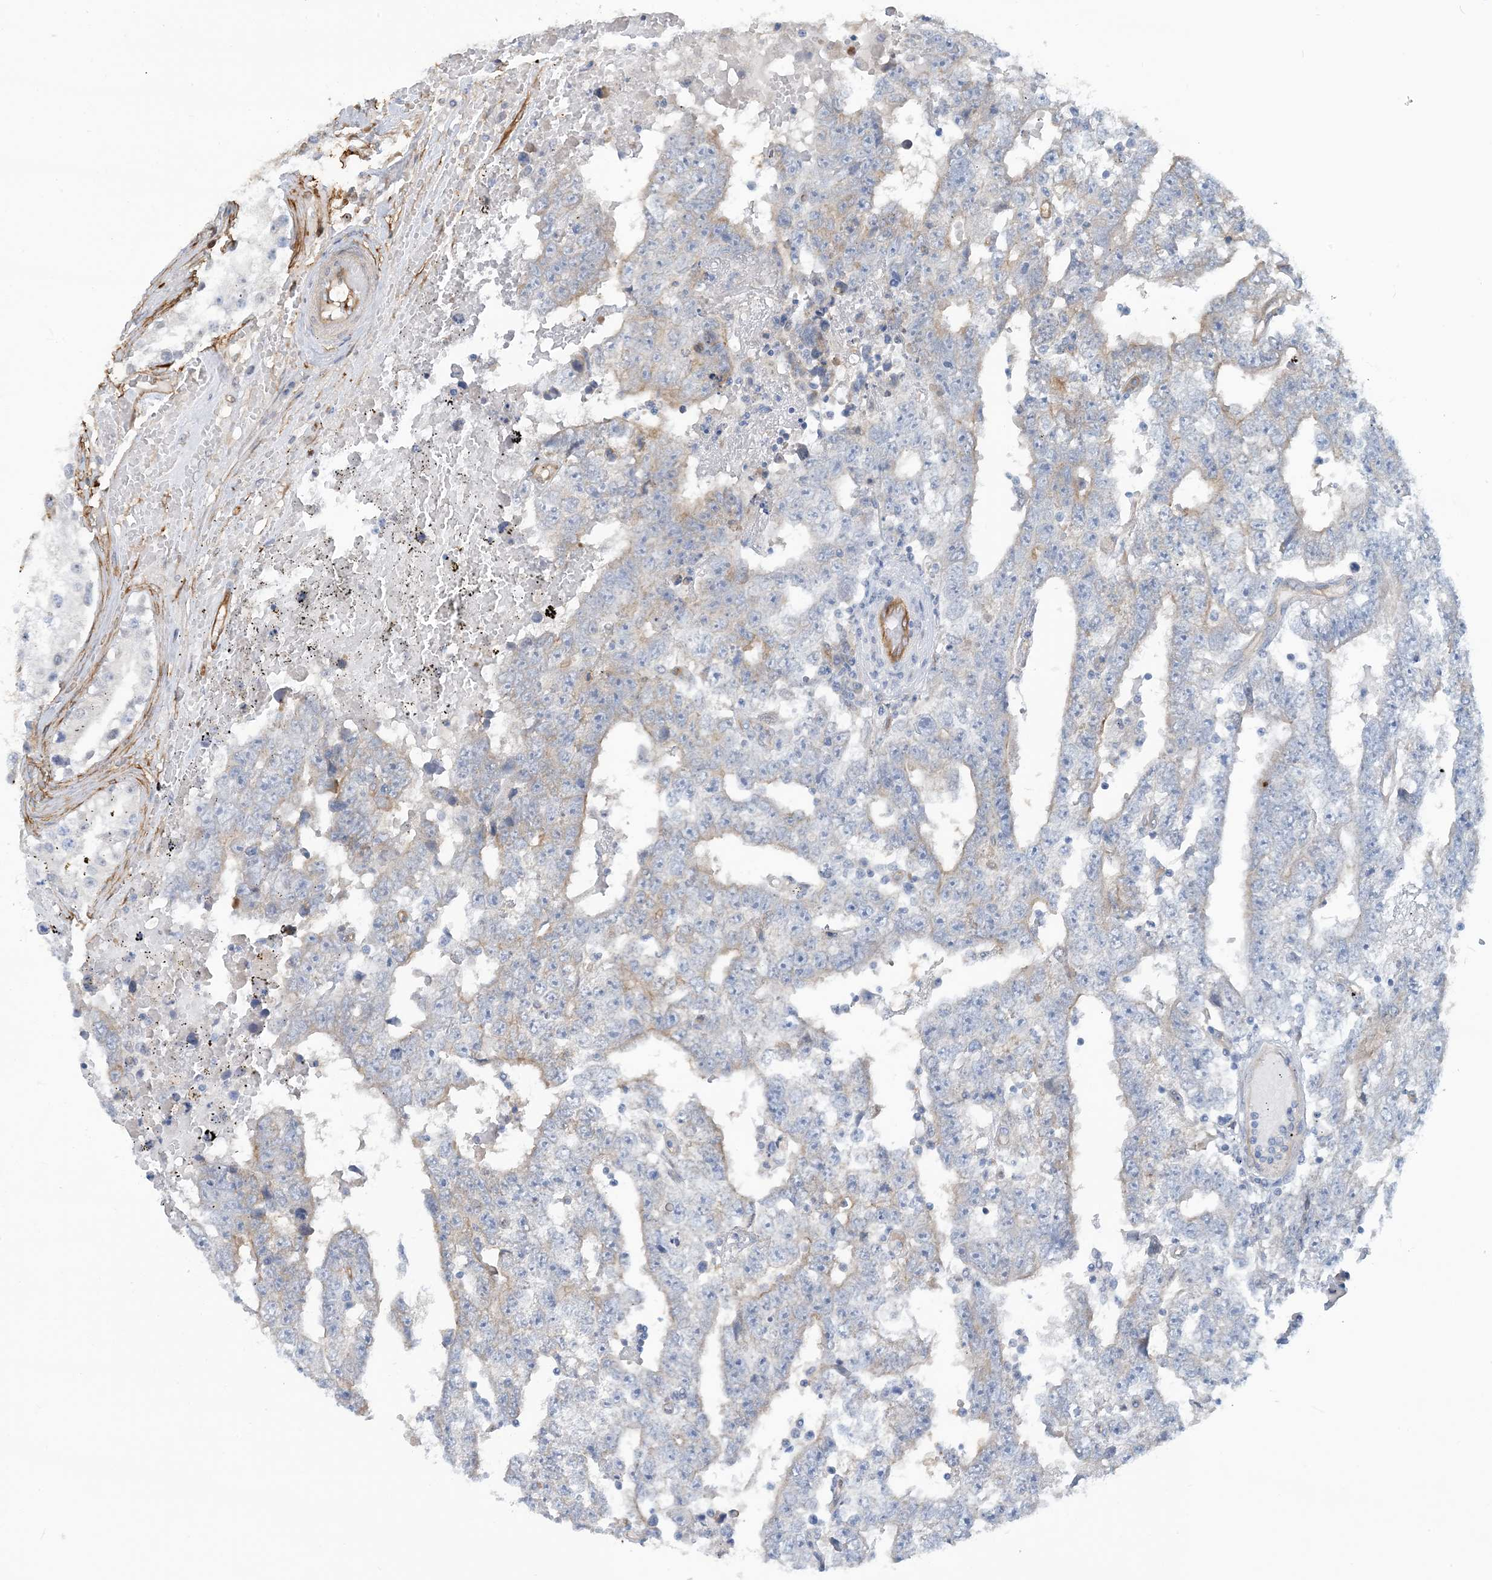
{"staining": {"intensity": "negative", "quantity": "none", "location": "none"}, "tissue": "testis cancer", "cell_type": "Tumor cells", "image_type": "cancer", "snomed": [{"axis": "morphology", "description": "Carcinoma, Embryonal, NOS"}, {"axis": "topography", "description": "Testis"}], "caption": "Testis embryonal carcinoma was stained to show a protein in brown. There is no significant staining in tumor cells.", "gene": "EIF2A", "patient": {"sex": "male", "age": 25}}